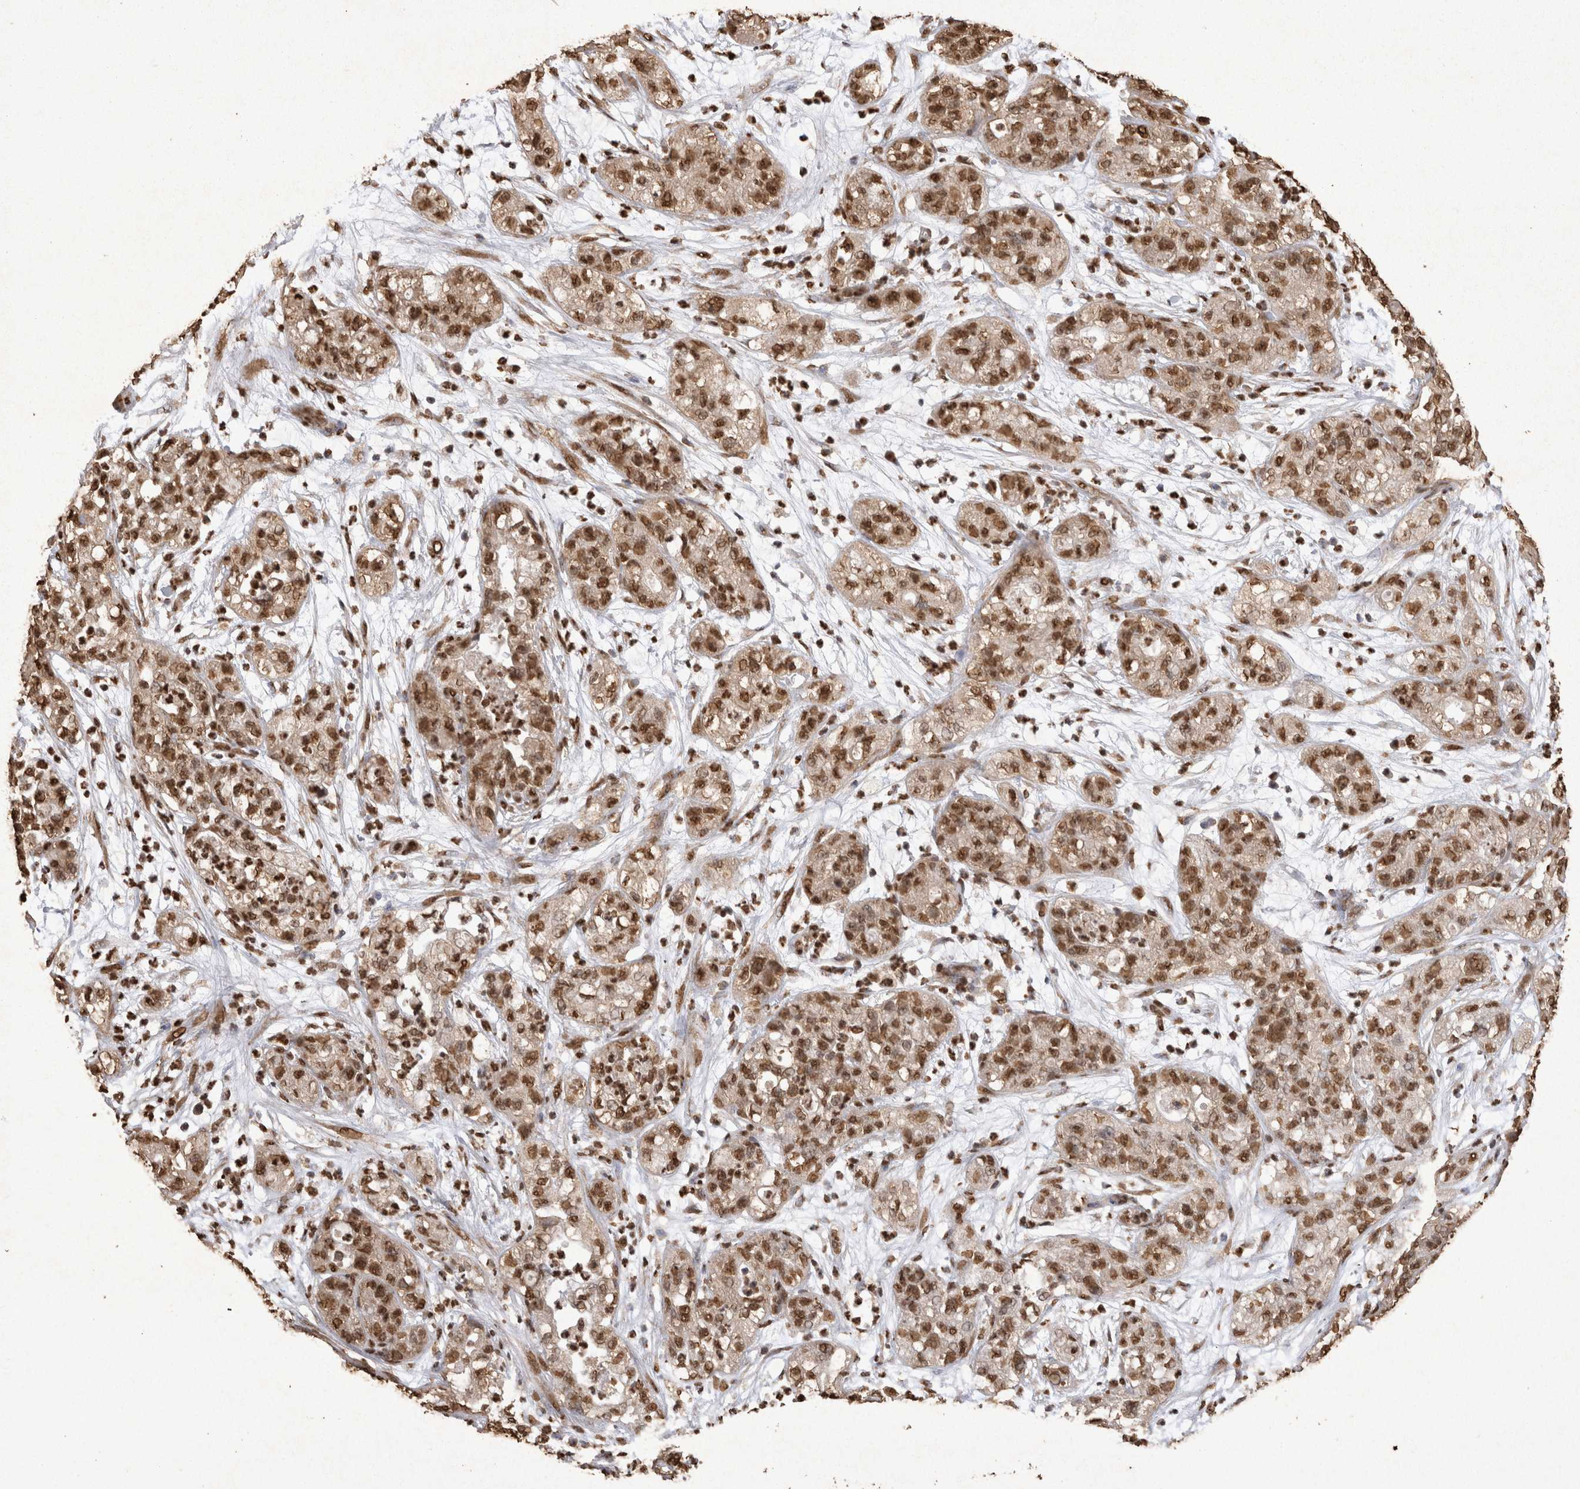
{"staining": {"intensity": "moderate", "quantity": ">75%", "location": "cytoplasmic/membranous,nuclear"}, "tissue": "pancreatic cancer", "cell_type": "Tumor cells", "image_type": "cancer", "snomed": [{"axis": "morphology", "description": "Adenocarcinoma, NOS"}, {"axis": "topography", "description": "Pancreas"}], "caption": "Immunohistochemistry staining of pancreatic adenocarcinoma, which shows medium levels of moderate cytoplasmic/membranous and nuclear positivity in approximately >75% of tumor cells indicating moderate cytoplasmic/membranous and nuclear protein positivity. The staining was performed using DAB (3,3'-diaminobenzidine) (brown) for protein detection and nuclei were counterstained in hematoxylin (blue).", "gene": "OAS2", "patient": {"sex": "female", "age": 78}}